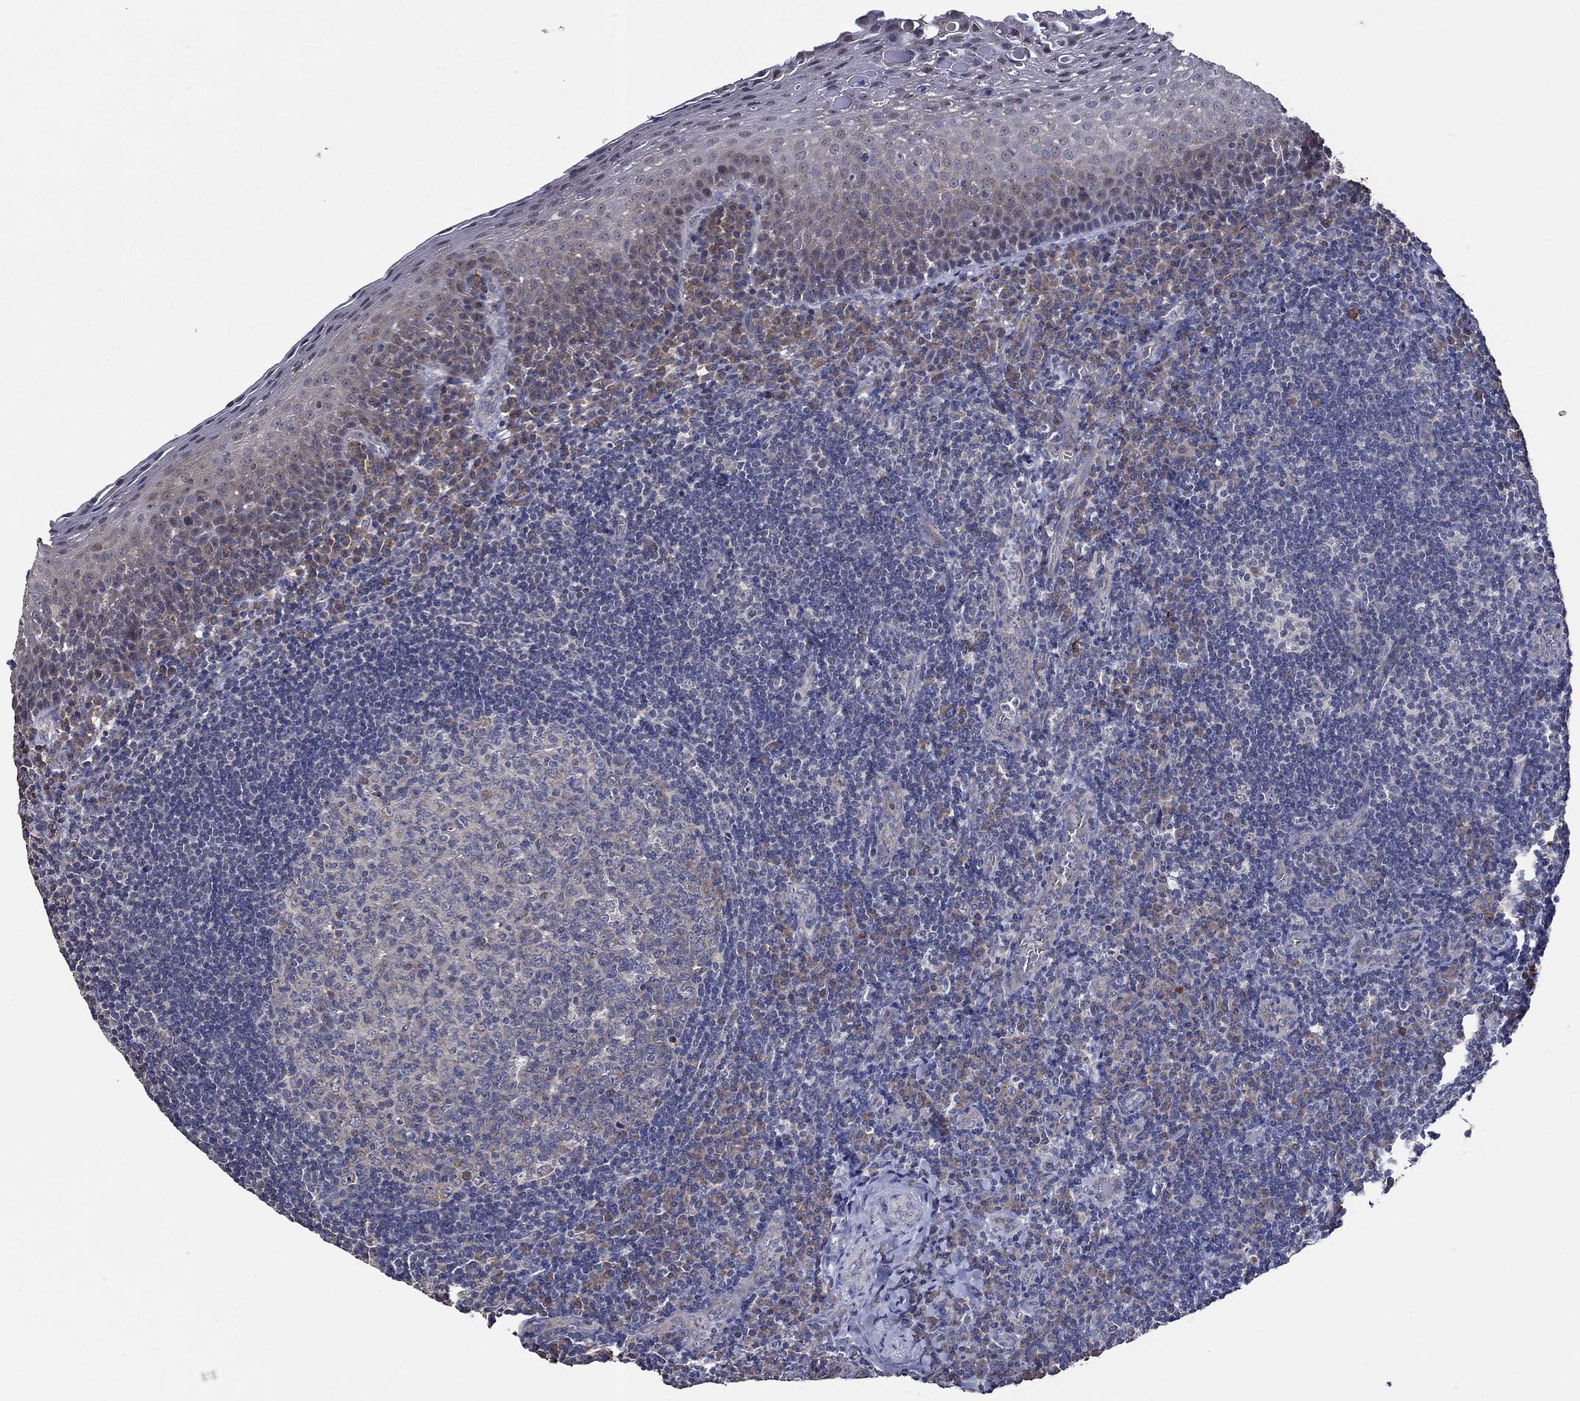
{"staining": {"intensity": "moderate", "quantity": "<25%", "location": "cytoplasmic/membranous"}, "tissue": "tonsil", "cell_type": "Germinal center cells", "image_type": "normal", "snomed": [{"axis": "morphology", "description": "Normal tissue, NOS"}, {"axis": "morphology", "description": "Inflammation, NOS"}, {"axis": "topography", "description": "Tonsil"}], "caption": "Protein expression analysis of benign tonsil exhibits moderate cytoplasmic/membranous expression in approximately <25% of germinal center cells.", "gene": "HAP1", "patient": {"sex": "female", "age": 31}}